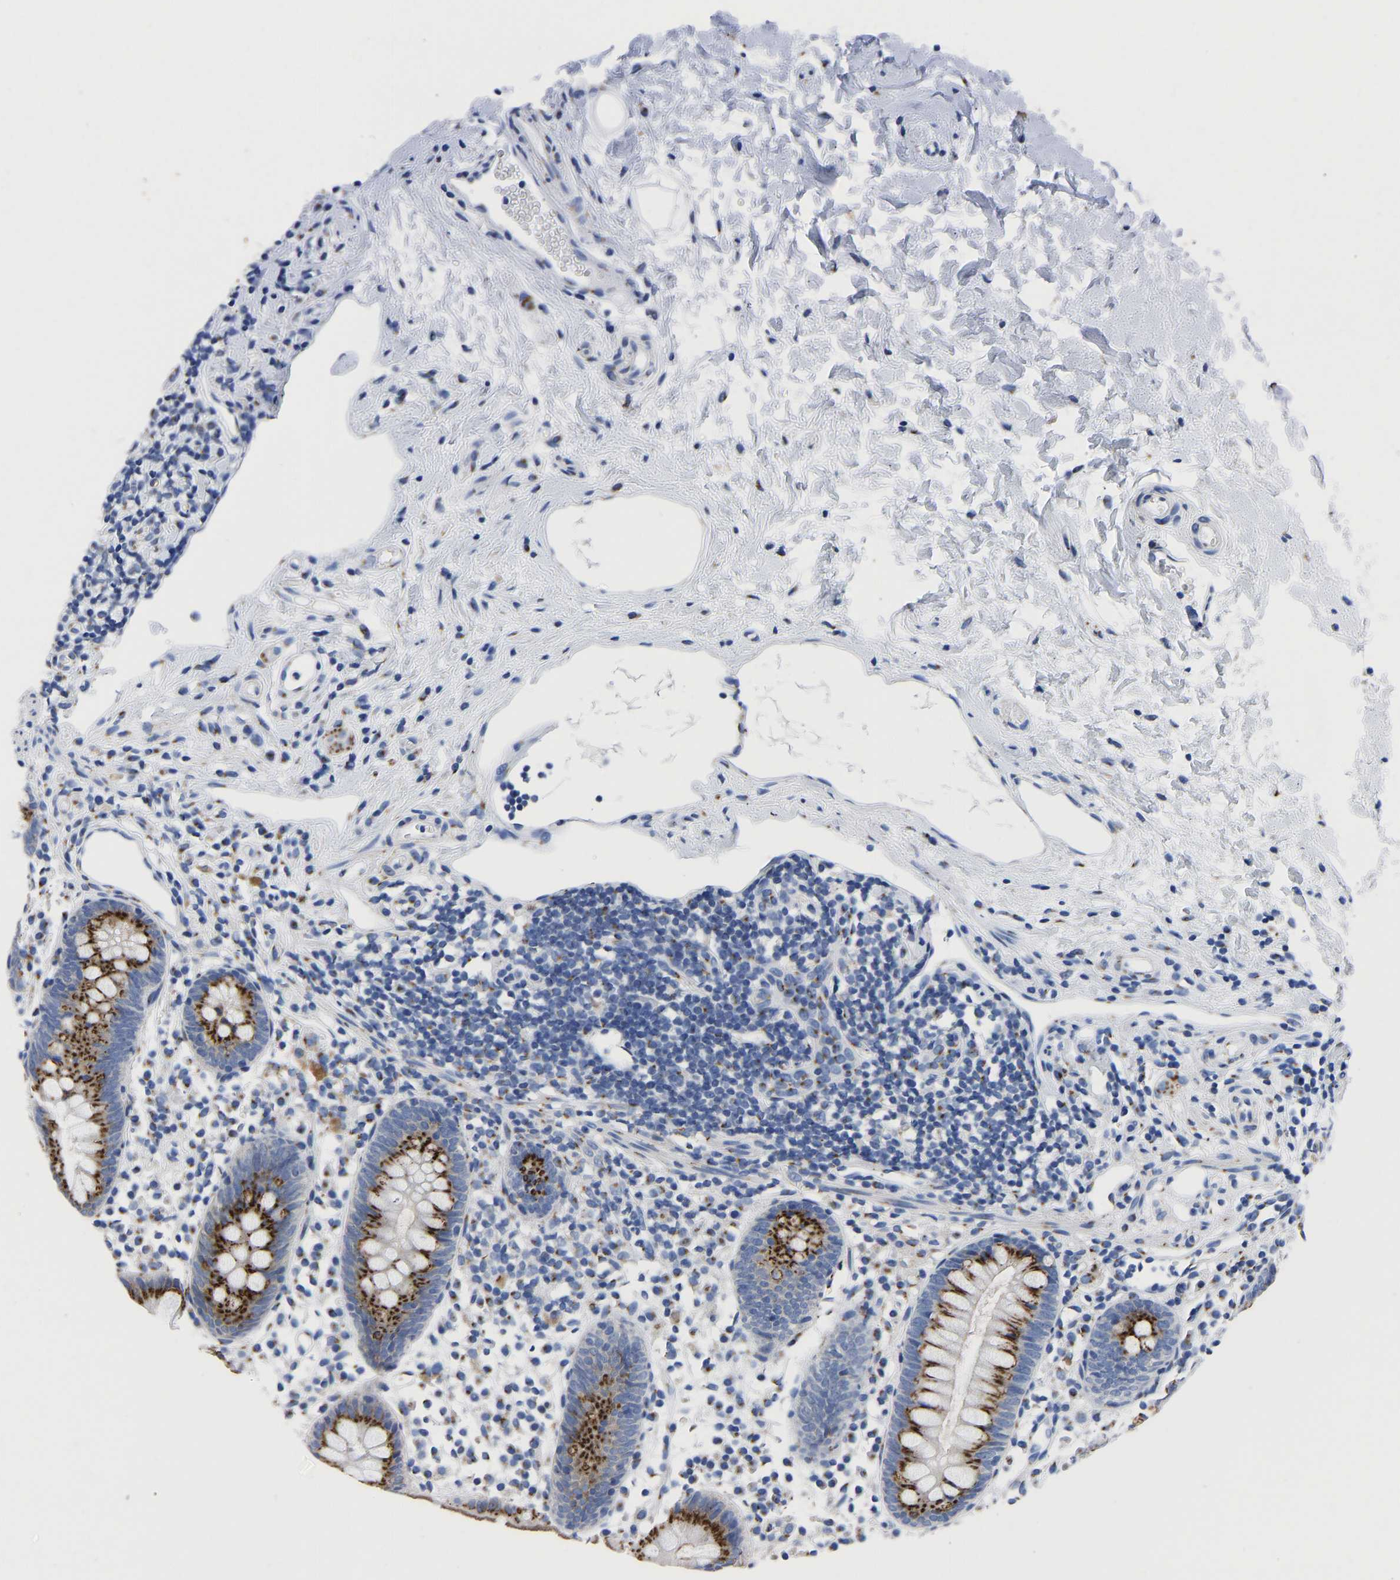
{"staining": {"intensity": "strong", "quantity": ">75%", "location": "cytoplasmic/membranous"}, "tissue": "appendix", "cell_type": "Glandular cells", "image_type": "normal", "snomed": [{"axis": "morphology", "description": "Normal tissue, NOS"}, {"axis": "topography", "description": "Appendix"}], "caption": "Unremarkable appendix reveals strong cytoplasmic/membranous expression in approximately >75% of glandular cells.", "gene": "TMEM87A", "patient": {"sex": "female", "age": 20}}